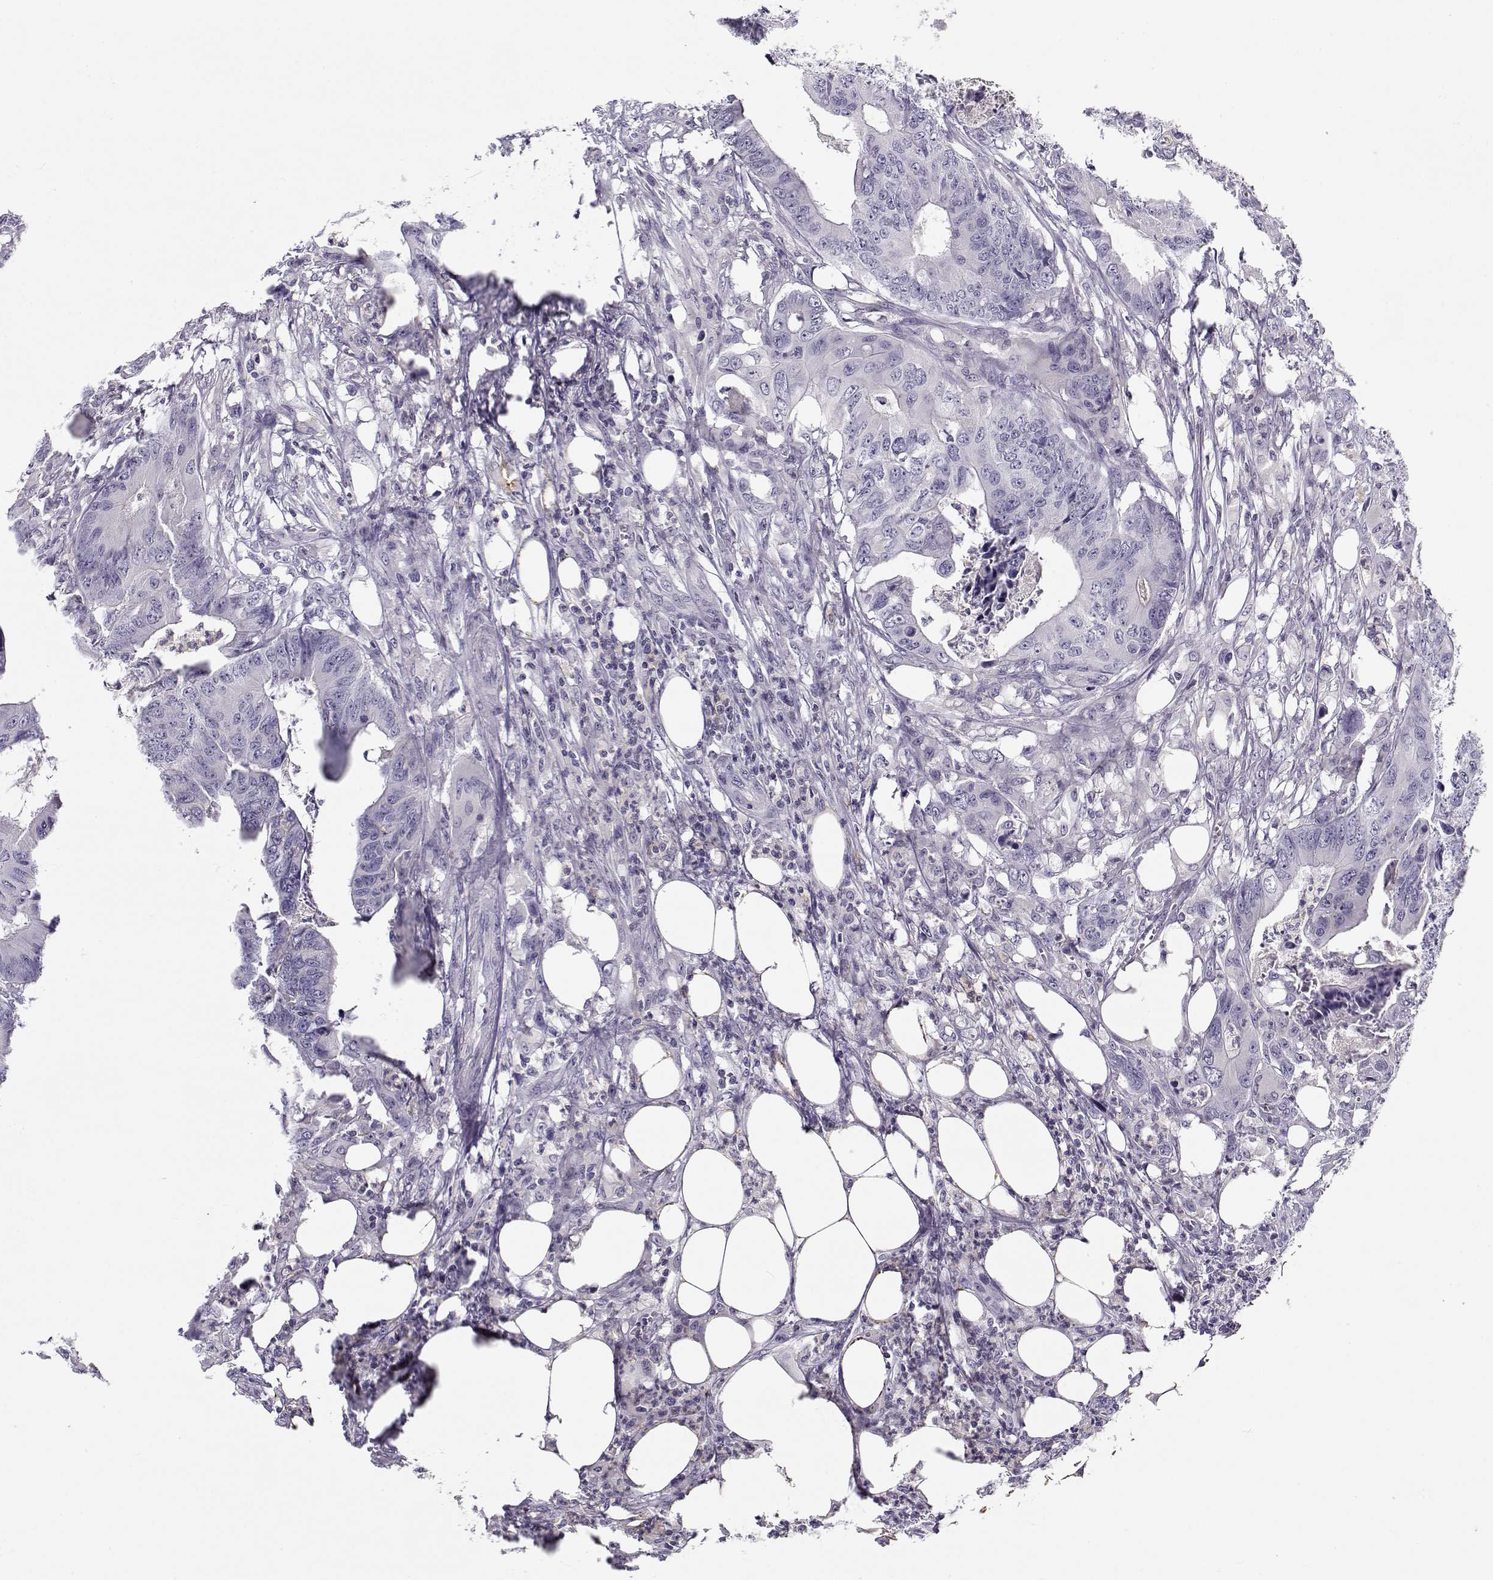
{"staining": {"intensity": "negative", "quantity": "none", "location": "none"}, "tissue": "colorectal cancer", "cell_type": "Tumor cells", "image_type": "cancer", "snomed": [{"axis": "morphology", "description": "Adenocarcinoma, NOS"}, {"axis": "topography", "description": "Colon"}], "caption": "This is a photomicrograph of immunohistochemistry staining of colorectal cancer, which shows no expression in tumor cells.", "gene": "MYO1A", "patient": {"sex": "male", "age": 84}}